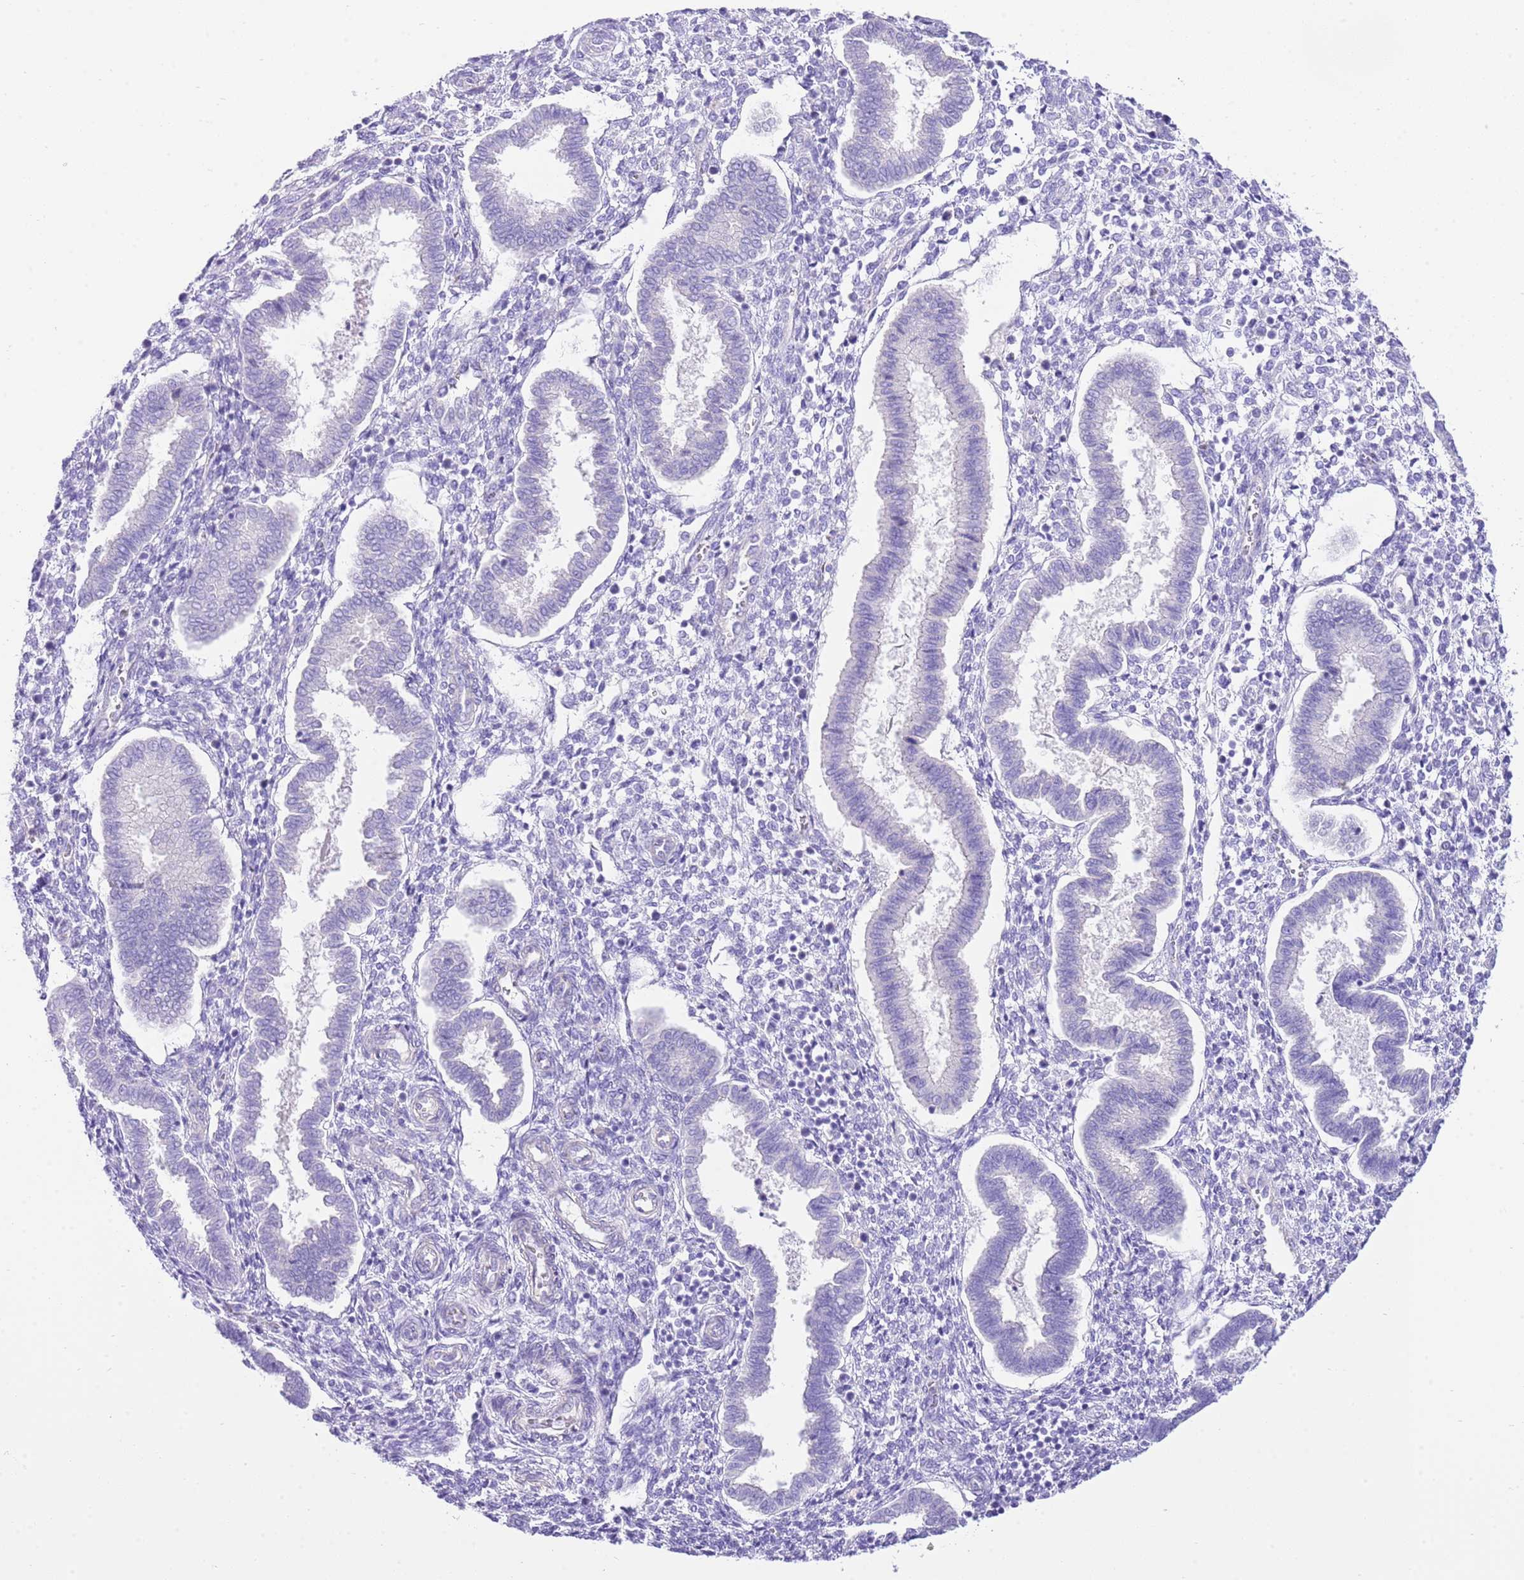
{"staining": {"intensity": "negative", "quantity": "none", "location": "none"}, "tissue": "endometrium", "cell_type": "Cells in endometrial stroma", "image_type": "normal", "snomed": [{"axis": "morphology", "description": "Normal tissue, NOS"}, {"axis": "topography", "description": "Endometrium"}], "caption": "An image of endometrium stained for a protein displays no brown staining in cells in endometrial stroma. The staining was performed using DAB (3,3'-diaminobenzidine) to visualize the protein expression in brown, while the nuclei were stained in blue with hematoxylin (Magnification: 20x).", "gene": "BHLHA15", "patient": {"sex": "female", "age": 24}}